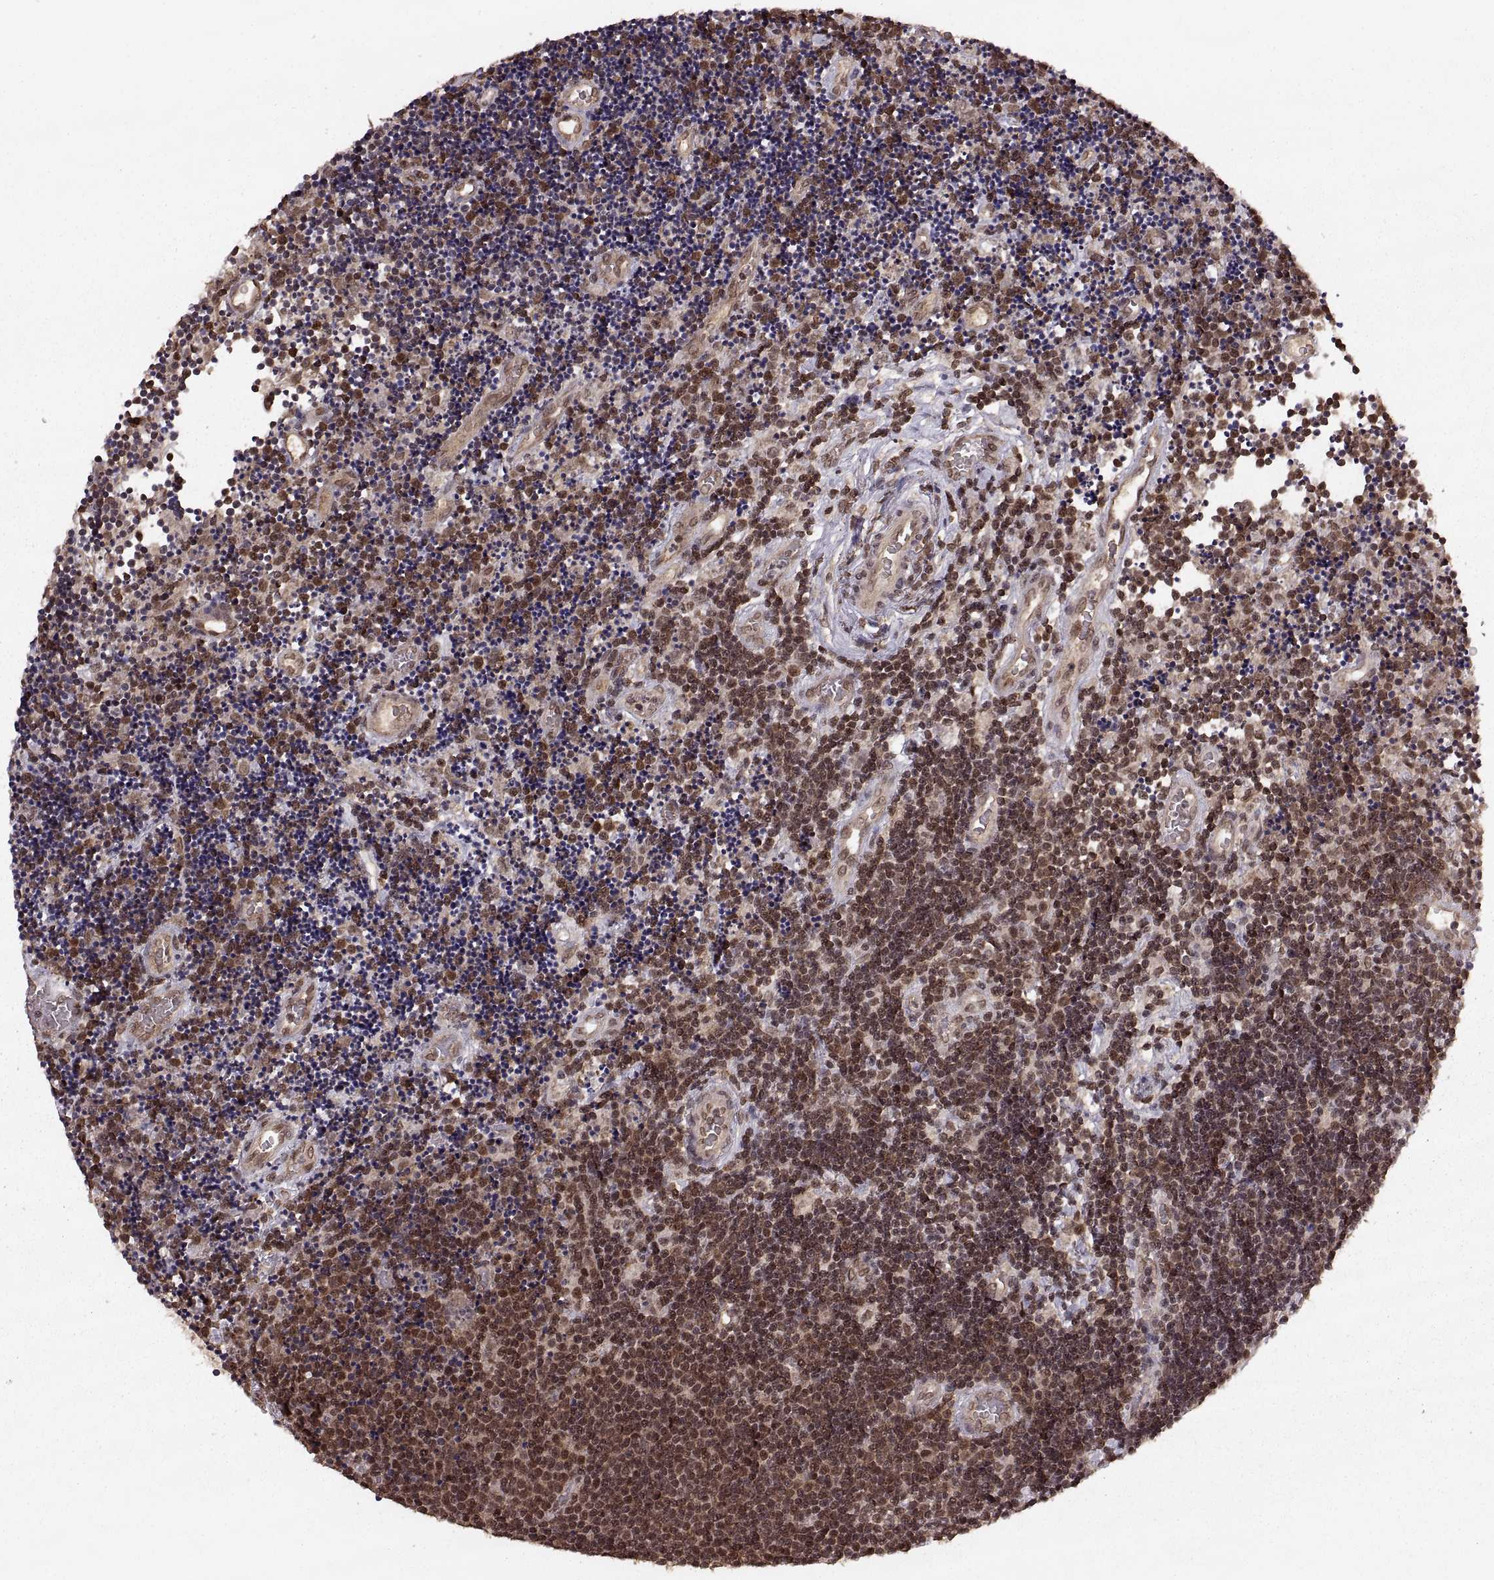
{"staining": {"intensity": "moderate", "quantity": ">75%", "location": "cytoplasmic/membranous,nuclear"}, "tissue": "lymphoma", "cell_type": "Tumor cells", "image_type": "cancer", "snomed": [{"axis": "morphology", "description": "Malignant lymphoma, non-Hodgkin's type, Low grade"}, {"axis": "topography", "description": "Brain"}], "caption": "Human lymphoma stained with a brown dye reveals moderate cytoplasmic/membranous and nuclear positive positivity in approximately >75% of tumor cells.", "gene": "RFT1", "patient": {"sex": "female", "age": 66}}